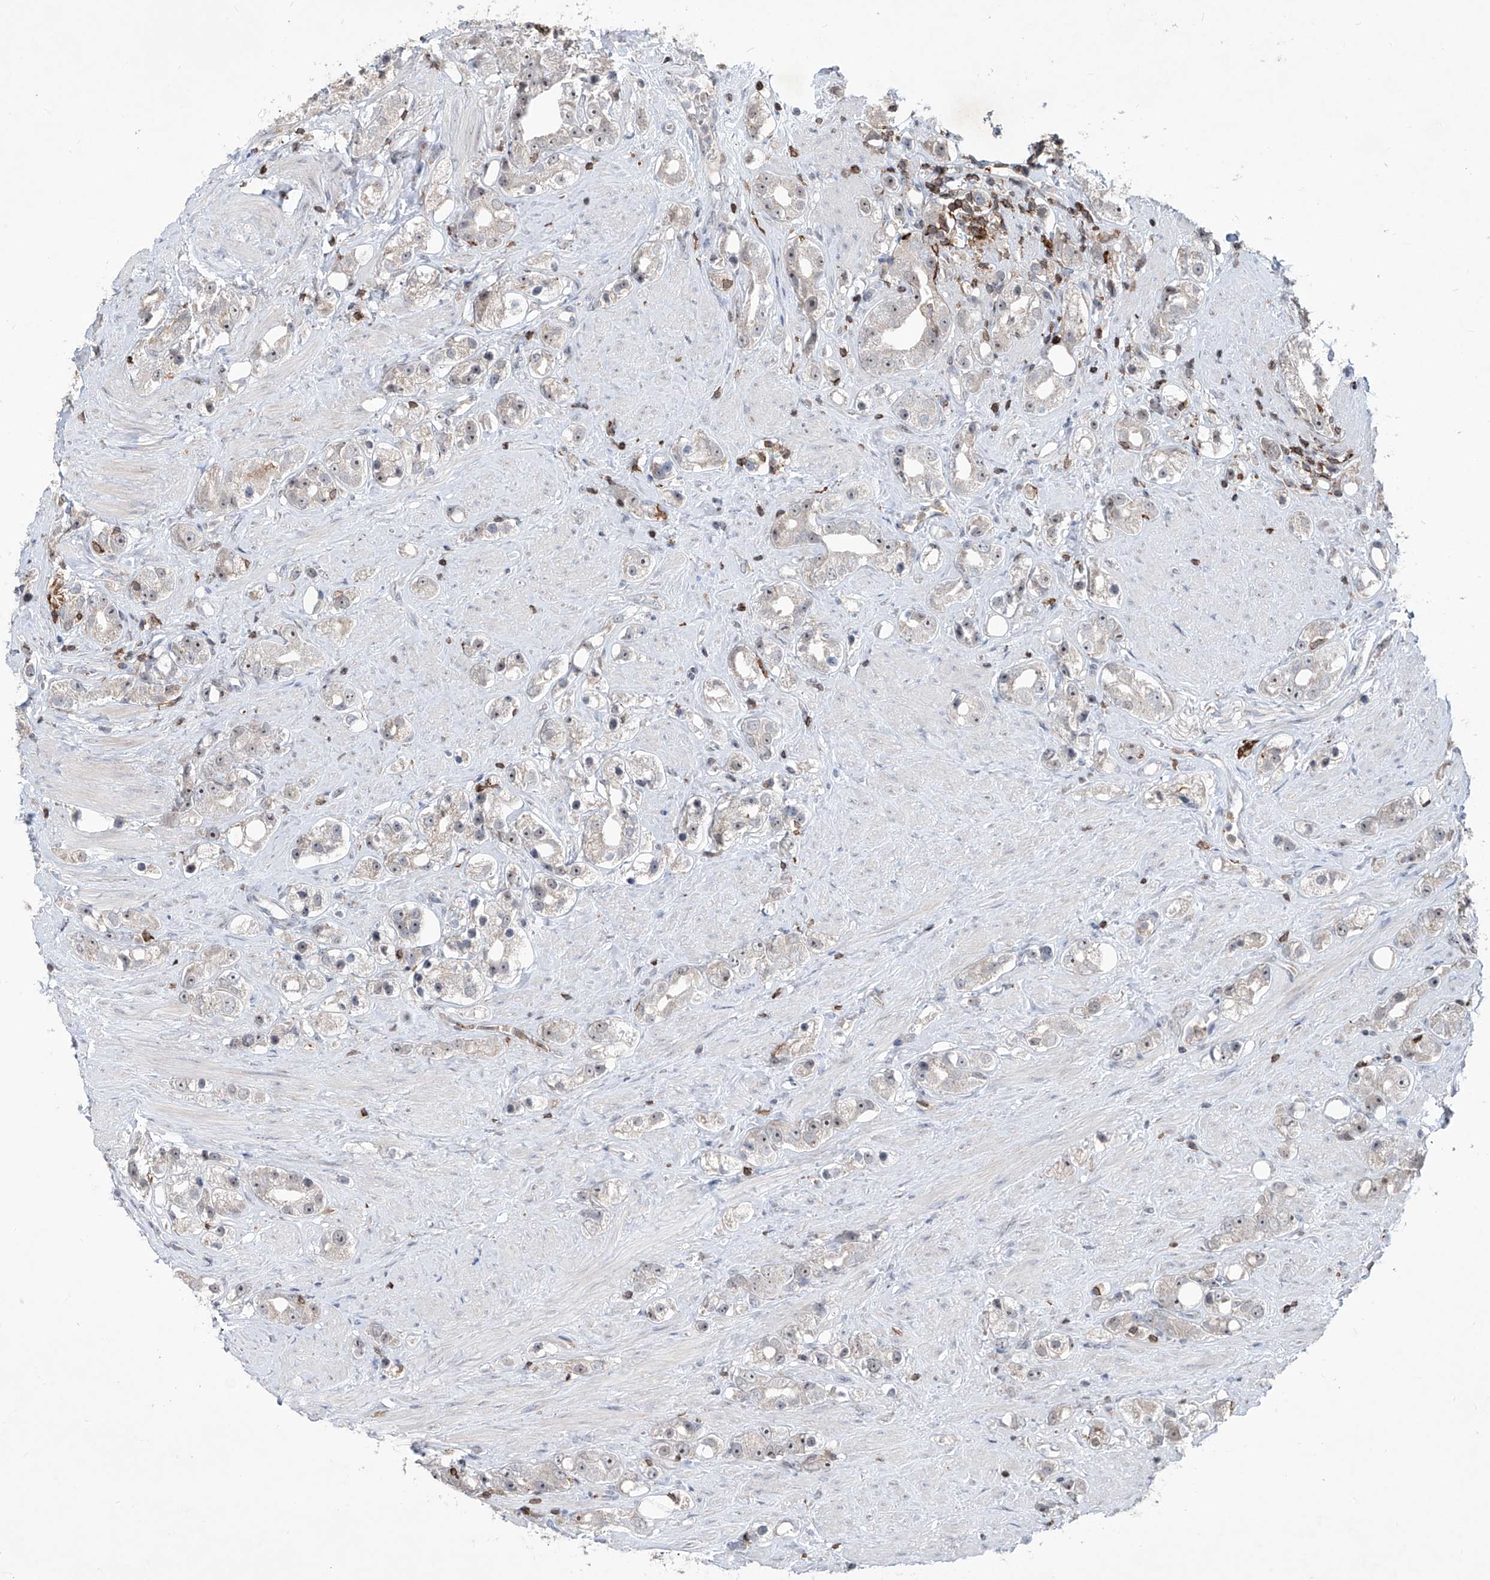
{"staining": {"intensity": "negative", "quantity": "none", "location": "none"}, "tissue": "prostate cancer", "cell_type": "Tumor cells", "image_type": "cancer", "snomed": [{"axis": "morphology", "description": "Adenocarcinoma, NOS"}, {"axis": "topography", "description": "Prostate"}], "caption": "This is an immunohistochemistry photomicrograph of human prostate adenocarcinoma. There is no positivity in tumor cells.", "gene": "ZBTB48", "patient": {"sex": "male", "age": 79}}